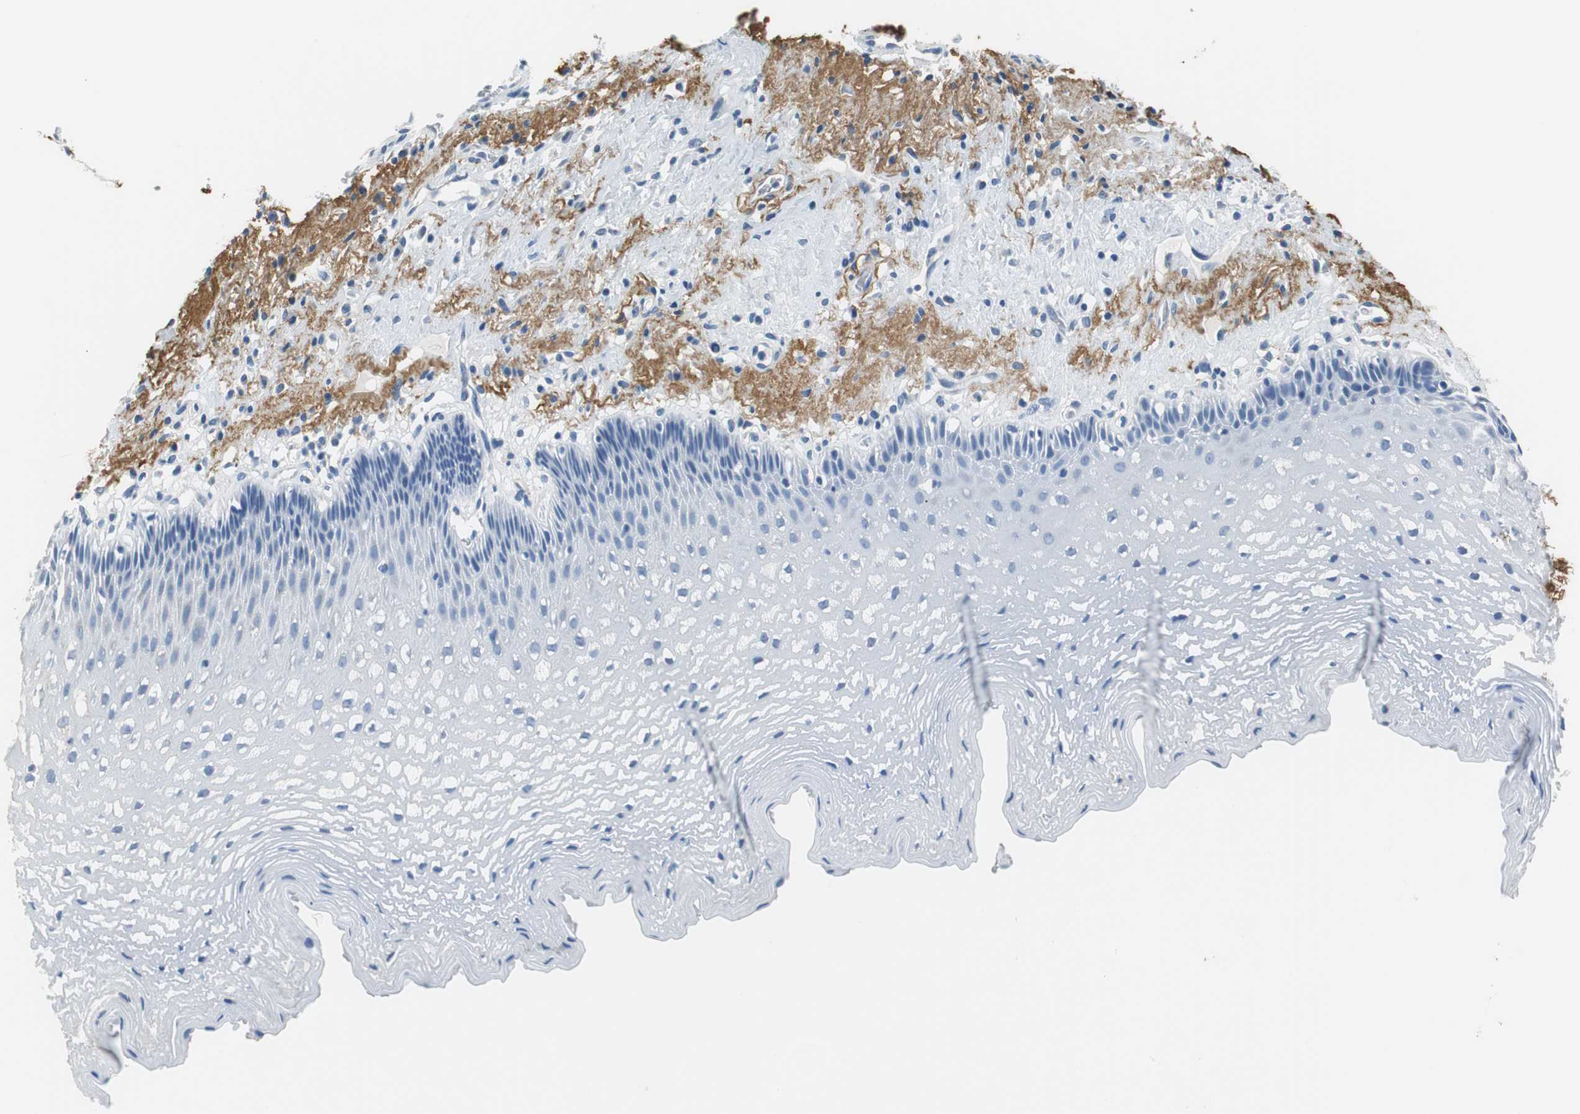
{"staining": {"intensity": "negative", "quantity": "none", "location": "none"}, "tissue": "esophagus", "cell_type": "Squamous epithelial cells", "image_type": "normal", "snomed": [{"axis": "morphology", "description": "Normal tissue, NOS"}, {"axis": "topography", "description": "Esophagus"}], "caption": "A high-resolution photomicrograph shows immunohistochemistry staining of unremarkable esophagus, which demonstrates no significant expression in squamous epithelial cells.", "gene": "MUC7", "patient": {"sex": "female", "age": 70}}